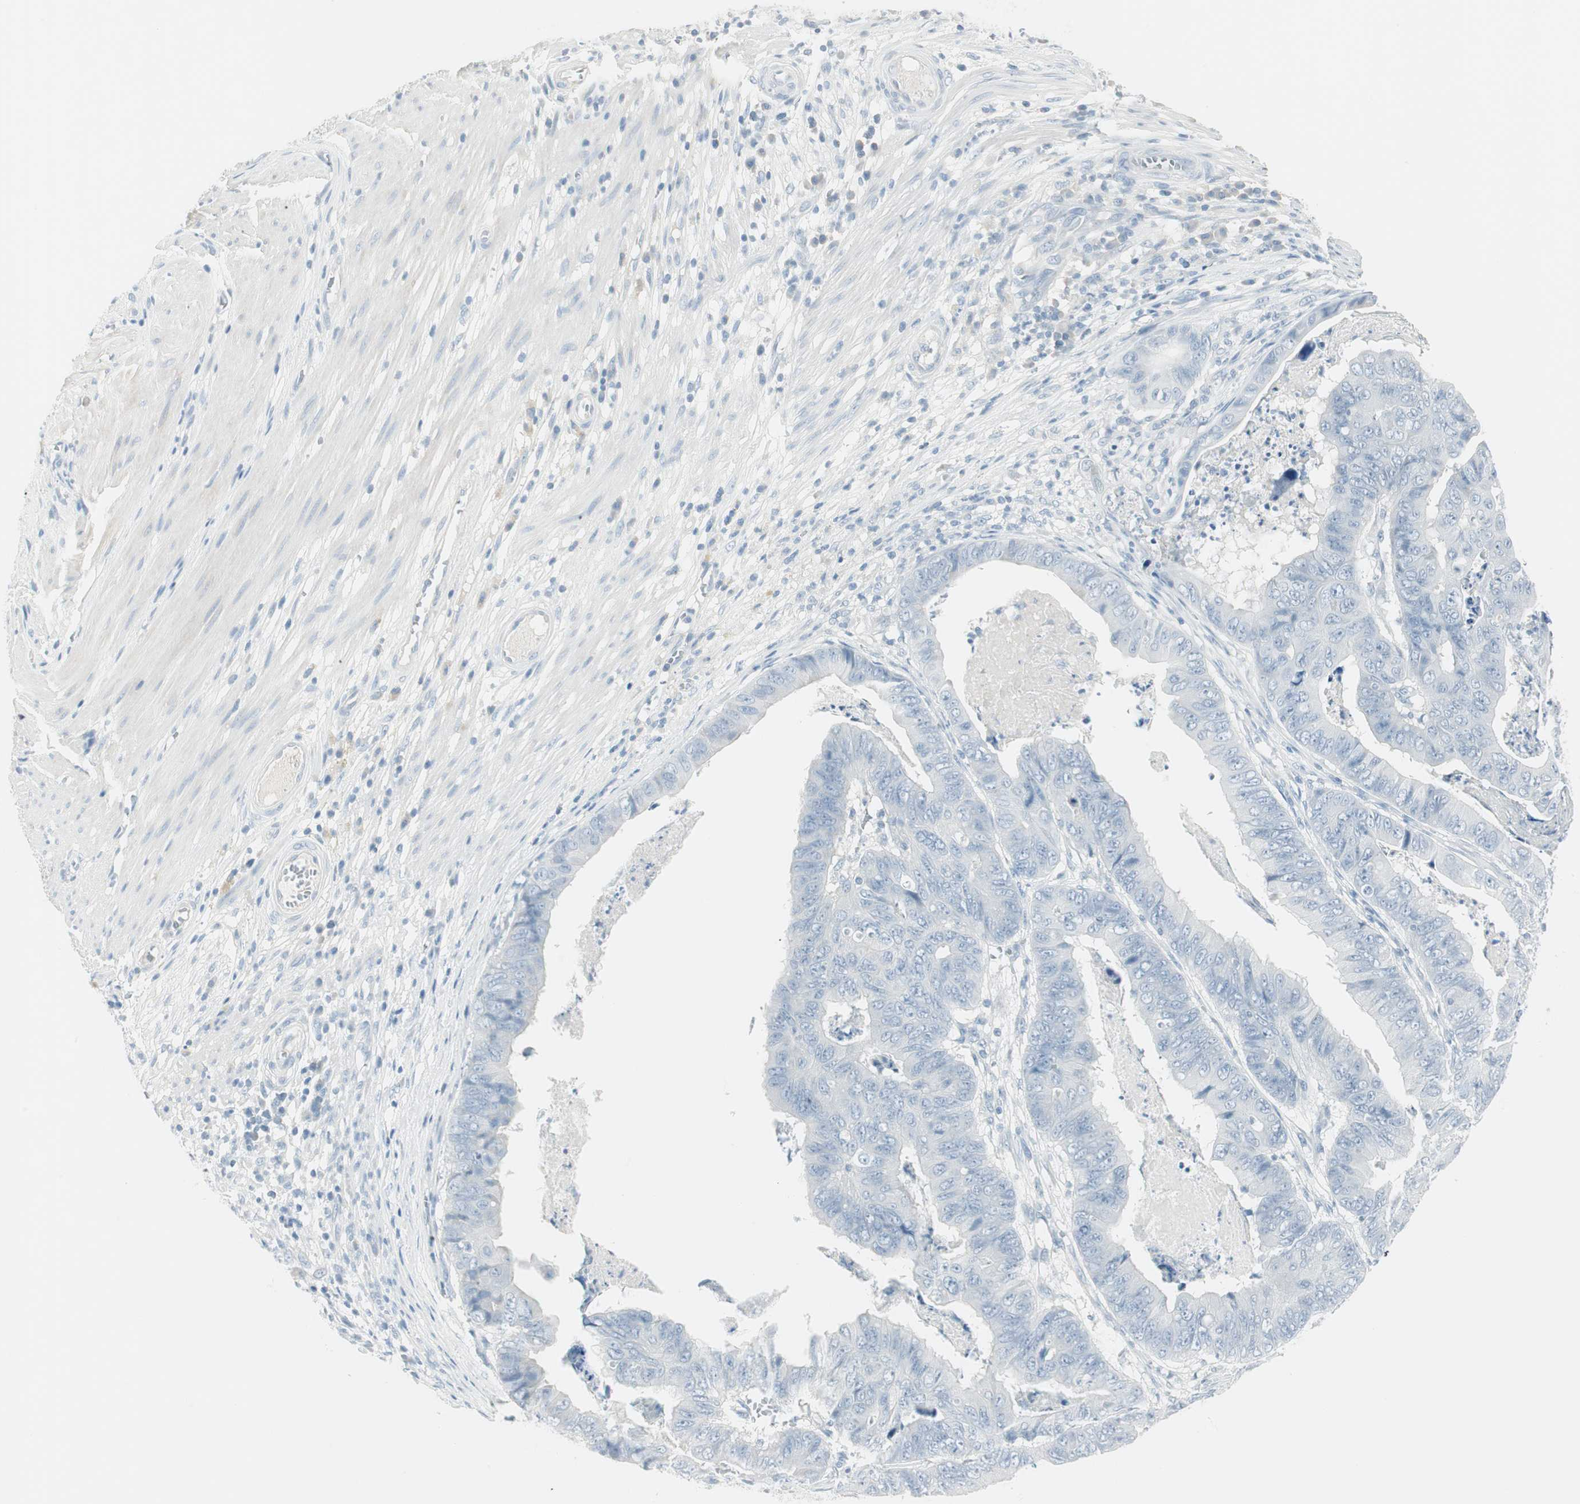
{"staining": {"intensity": "negative", "quantity": "none", "location": "none"}, "tissue": "stomach cancer", "cell_type": "Tumor cells", "image_type": "cancer", "snomed": [{"axis": "morphology", "description": "Adenocarcinoma, NOS"}, {"axis": "topography", "description": "Stomach, lower"}], "caption": "Adenocarcinoma (stomach) was stained to show a protein in brown. There is no significant positivity in tumor cells.", "gene": "ITLN2", "patient": {"sex": "male", "age": 77}}